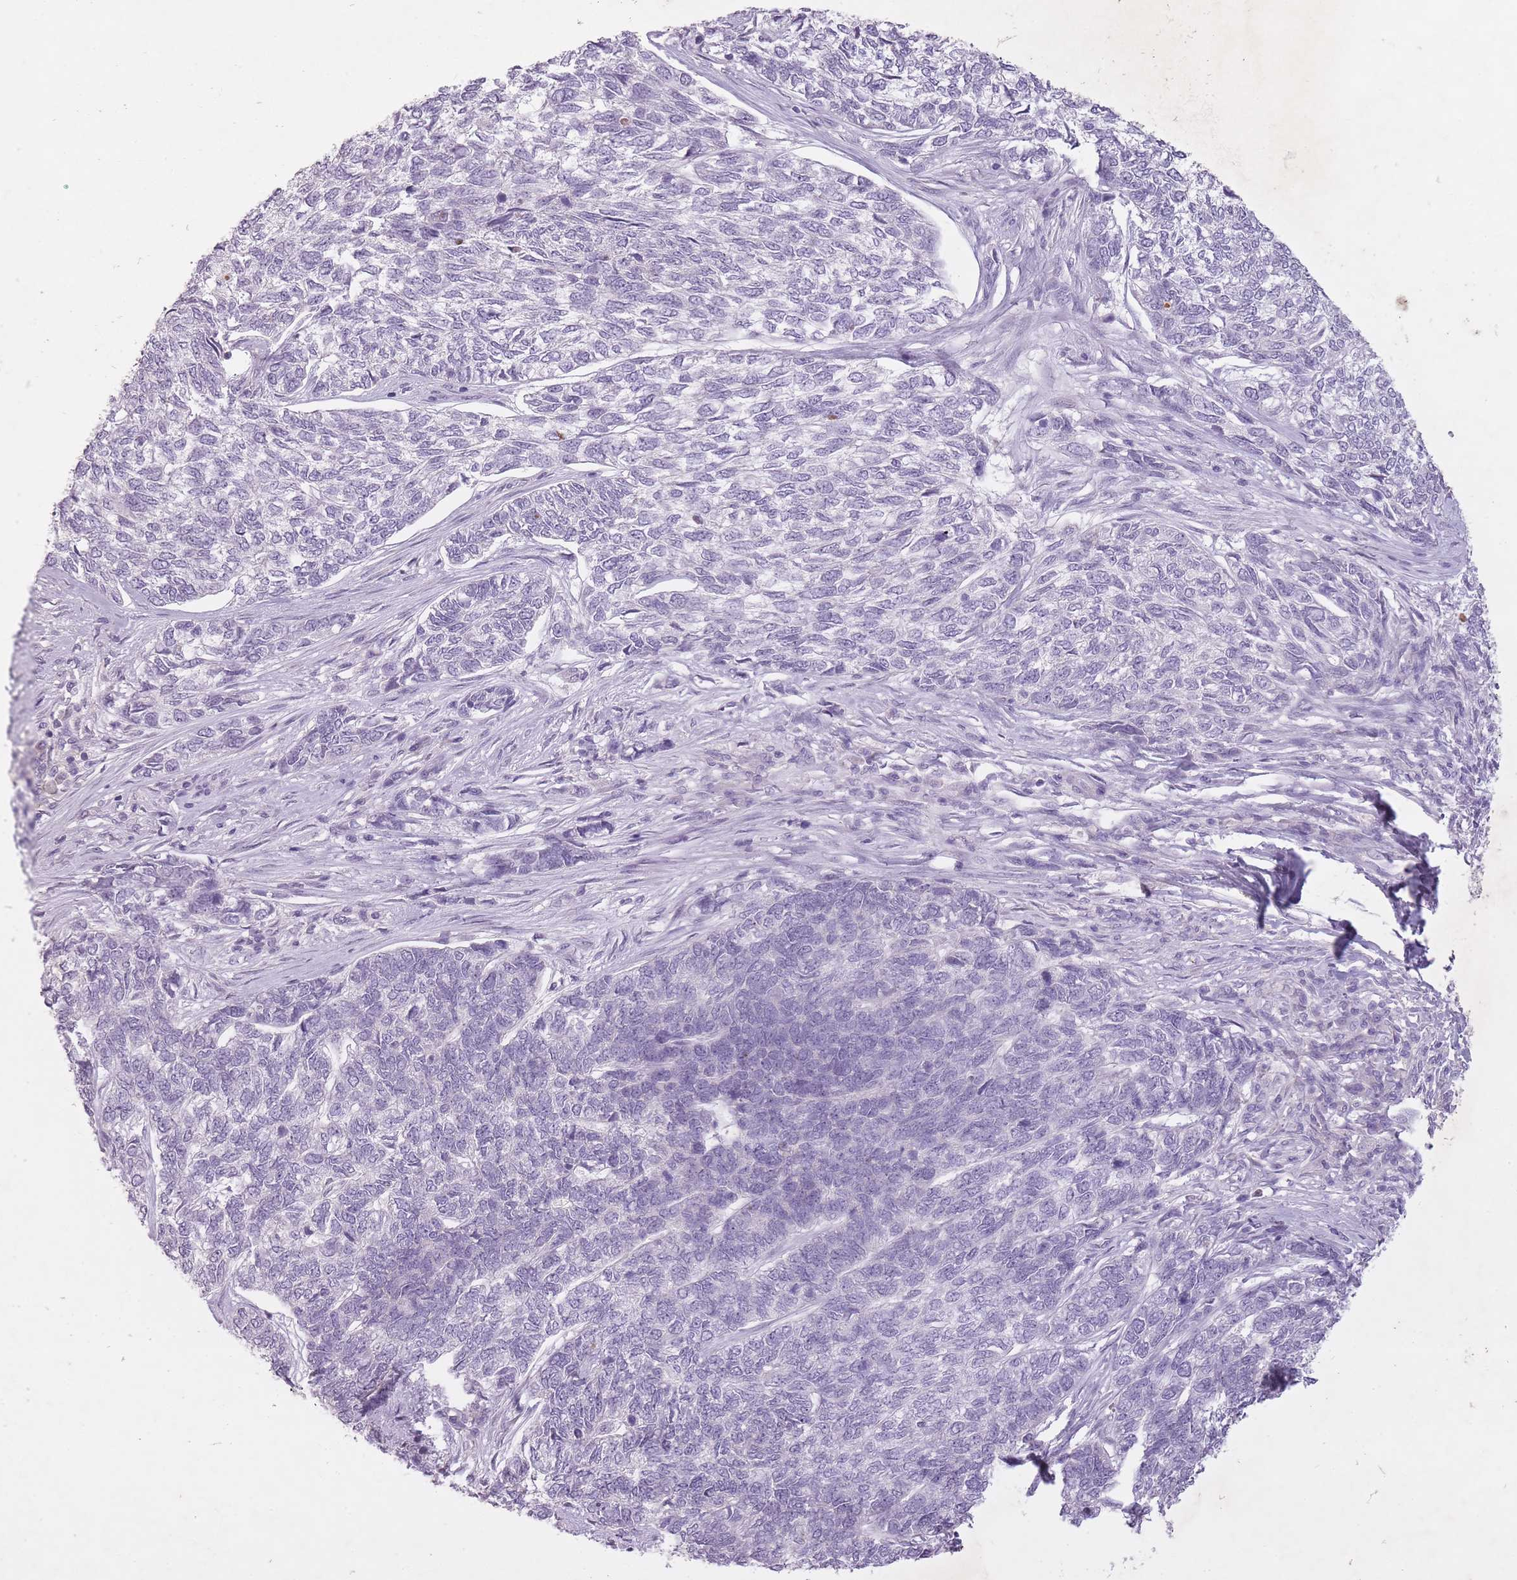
{"staining": {"intensity": "negative", "quantity": "none", "location": "none"}, "tissue": "skin cancer", "cell_type": "Tumor cells", "image_type": "cancer", "snomed": [{"axis": "morphology", "description": "Basal cell carcinoma"}, {"axis": "topography", "description": "Skin"}], "caption": "Skin cancer (basal cell carcinoma) stained for a protein using immunohistochemistry exhibits no positivity tumor cells.", "gene": "FAM43B", "patient": {"sex": "female", "age": 65}}